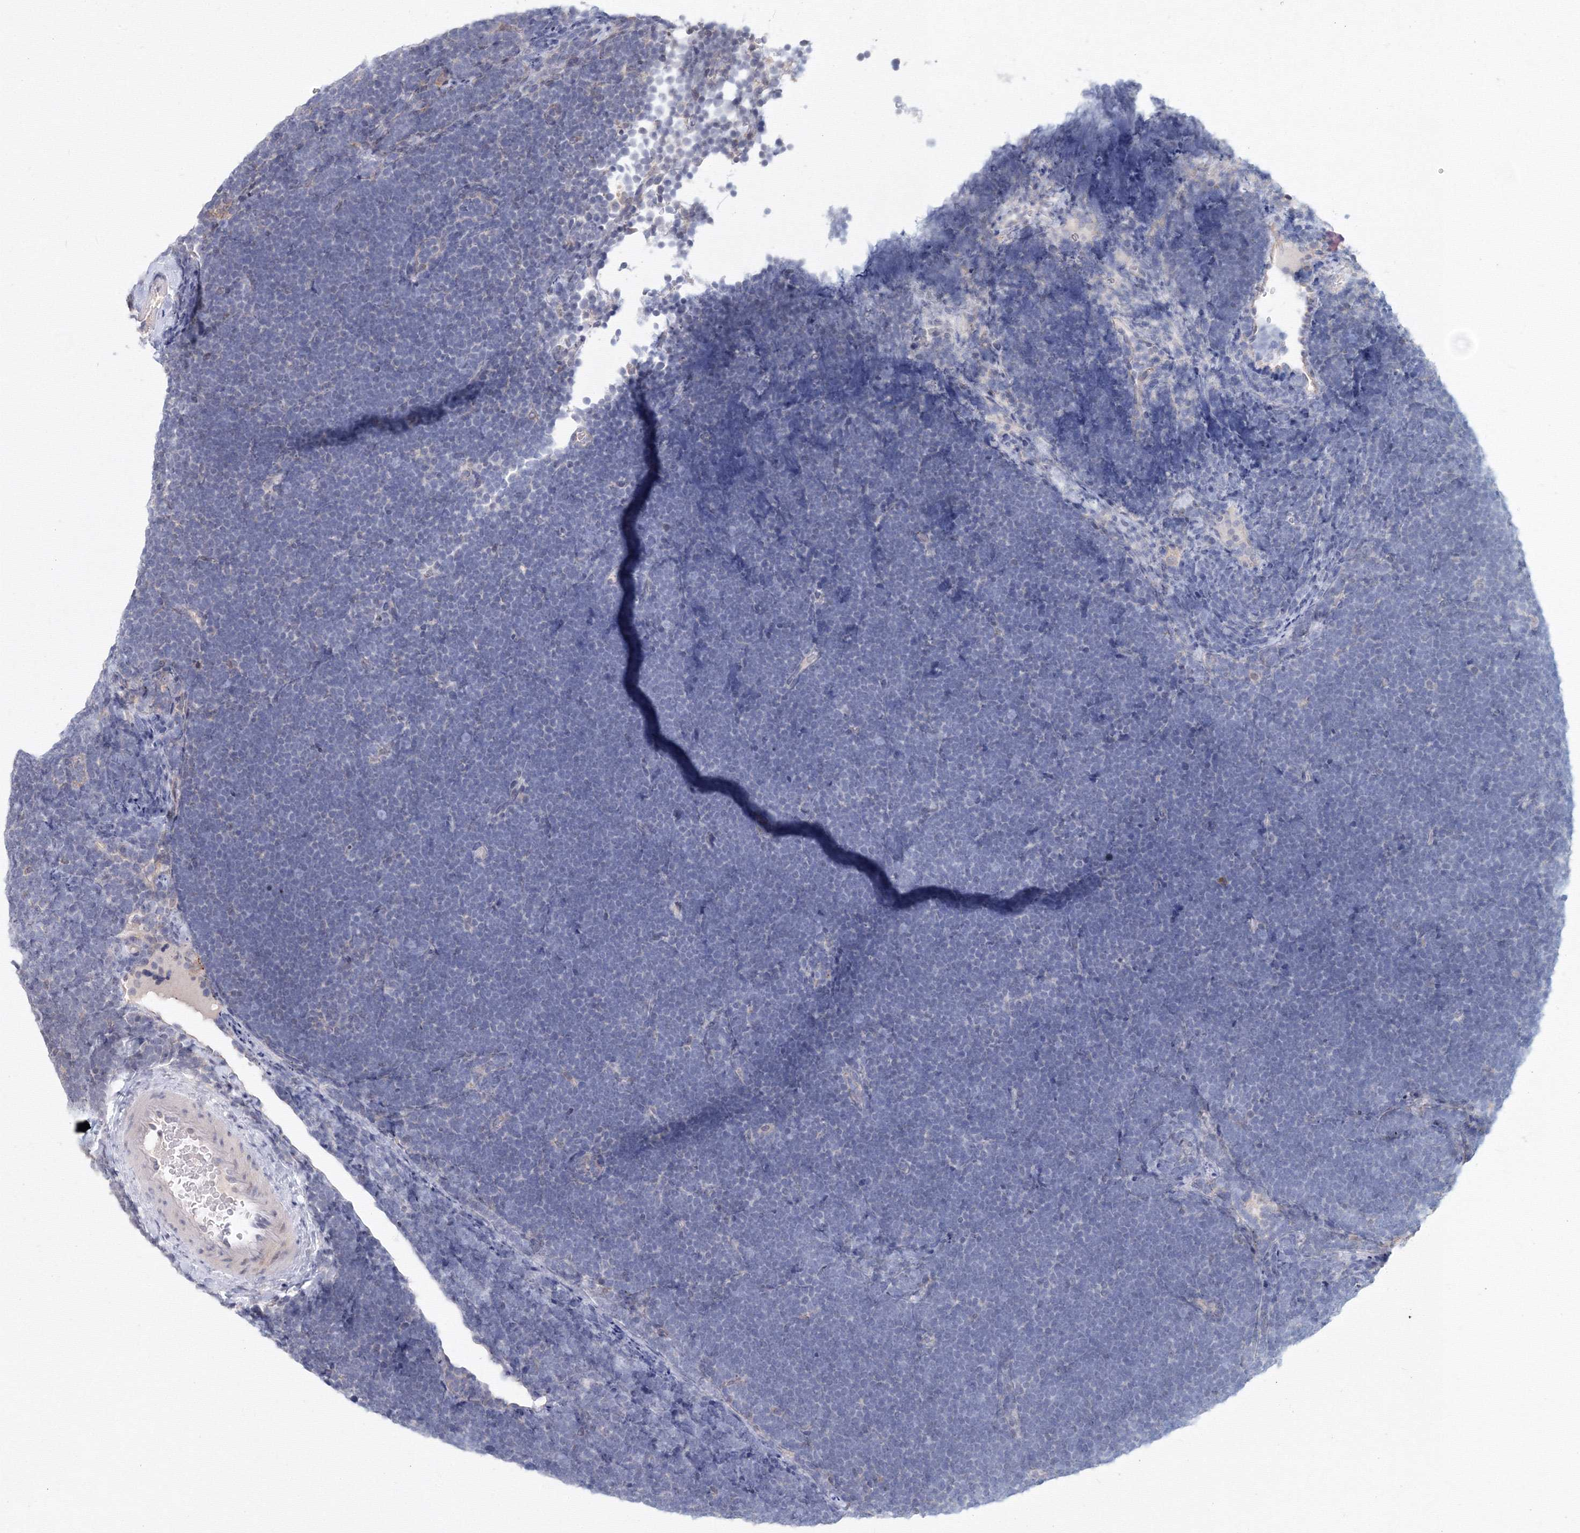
{"staining": {"intensity": "negative", "quantity": "none", "location": "none"}, "tissue": "lymphoma", "cell_type": "Tumor cells", "image_type": "cancer", "snomed": [{"axis": "morphology", "description": "Malignant lymphoma, non-Hodgkin's type, High grade"}, {"axis": "topography", "description": "Lymph node"}], "caption": "Protein analysis of high-grade malignant lymphoma, non-Hodgkin's type demonstrates no significant staining in tumor cells.", "gene": "SLC7A7", "patient": {"sex": "male", "age": 13}}